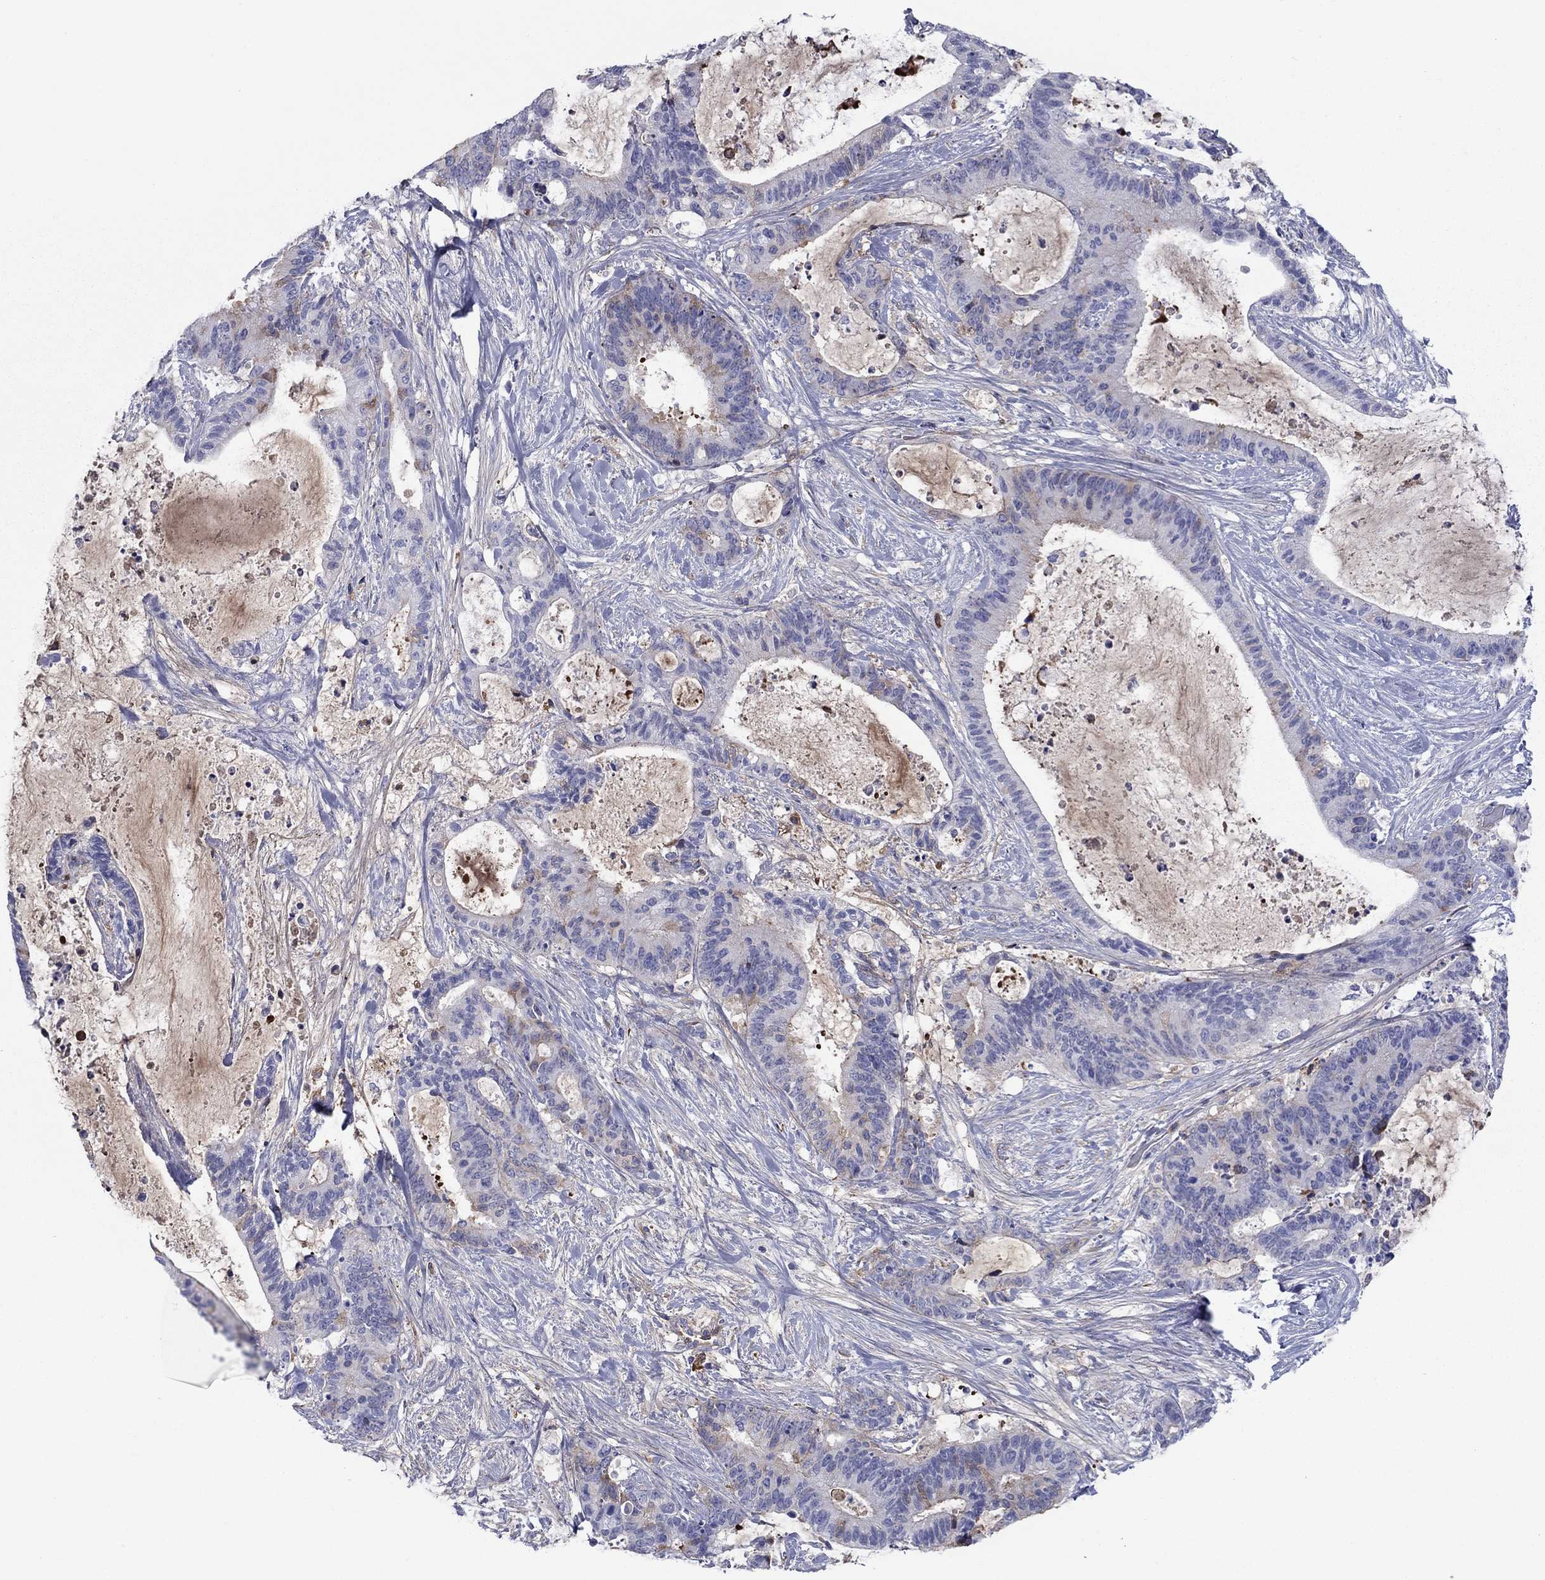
{"staining": {"intensity": "moderate", "quantity": "<25%", "location": "cytoplasmic/membranous"}, "tissue": "liver cancer", "cell_type": "Tumor cells", "image_type": "cancer", "snomed": [{"axis": "morphology", "description": "Cholangiocarcinoma"}, {"axis": "topography", "description": "Liver"}], "caption": "Human cholangiocarcinoma (liver) stained with a protein marker shows moderate staining in tumor cells.", "gene": "HPX", "patient": {"sex": "female", "age": 73}}